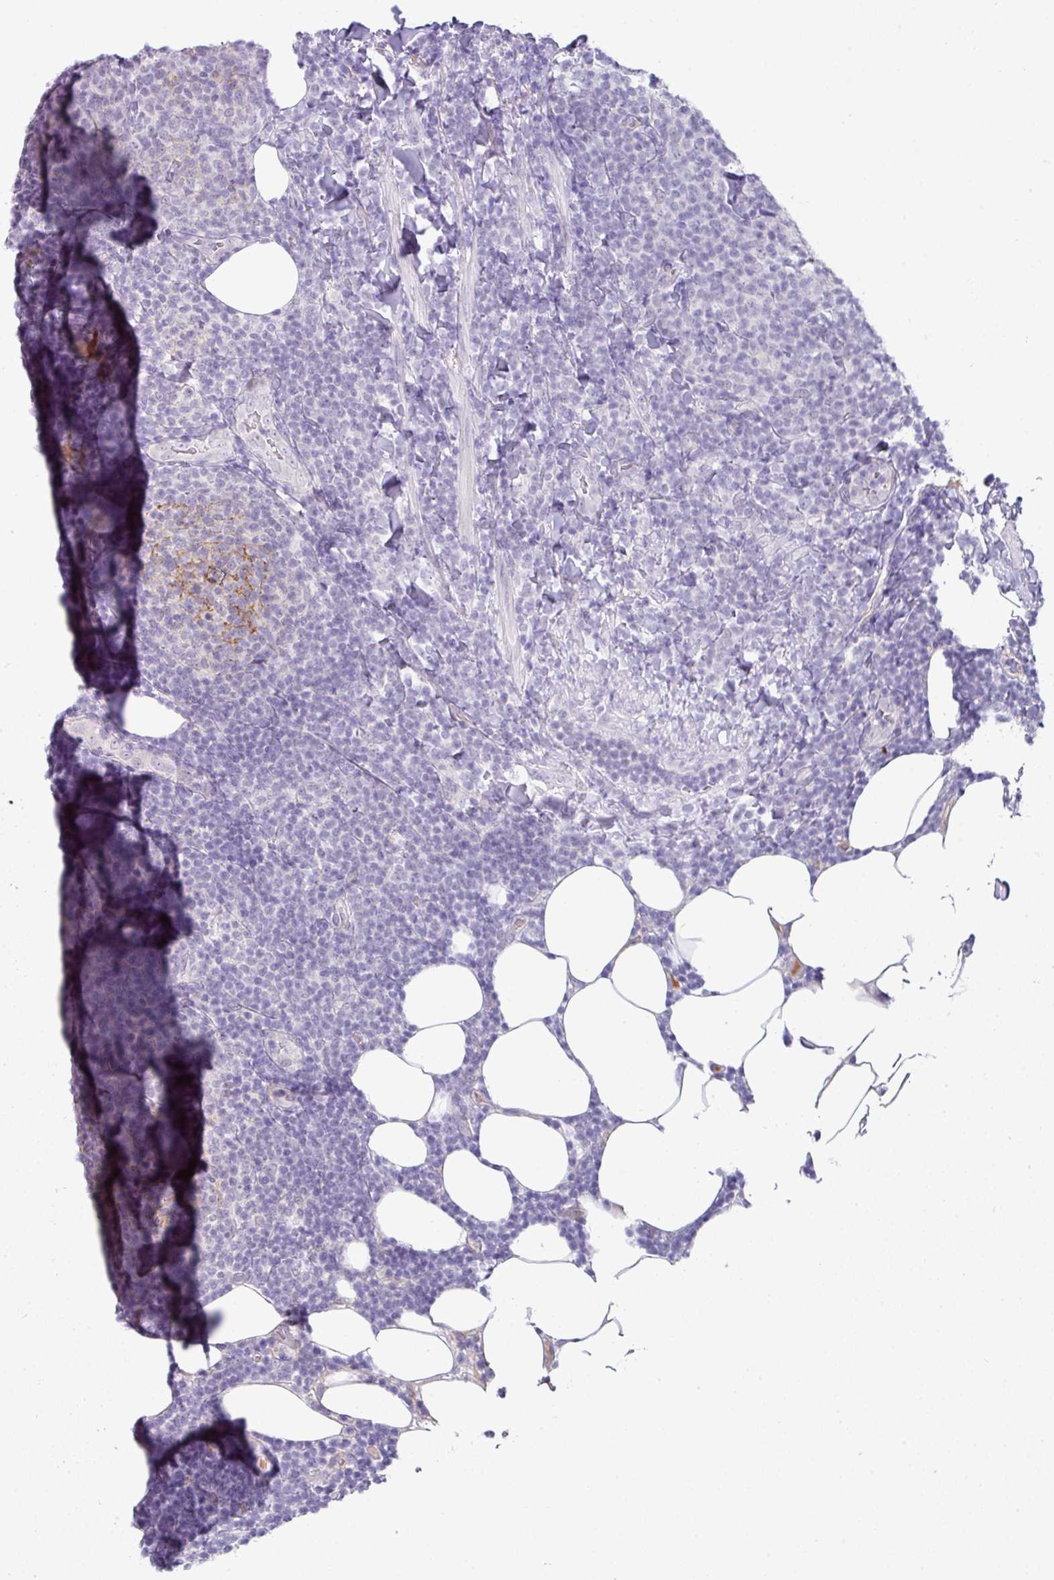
{"staining": {"intensity": "negative", "quantity": "none", "location": "none"}, "tissue": "lymphoma", "cell_type": "Tumor cells", "image_type": "cancer", "snomed": [{"axis": "morphology", "description": "Malignant lymphoma, non-Hodgkin's type, Low grade"}, {"axis": "topography", "description": "Lymph node"}], "caption": "Lymphoma was stained to show a protein in brown. There is no significant staining in tumor cells. (DAB IHC, high magnification).", "gene": "FGF17", "patient": {"sex": "male", "age": 66}}